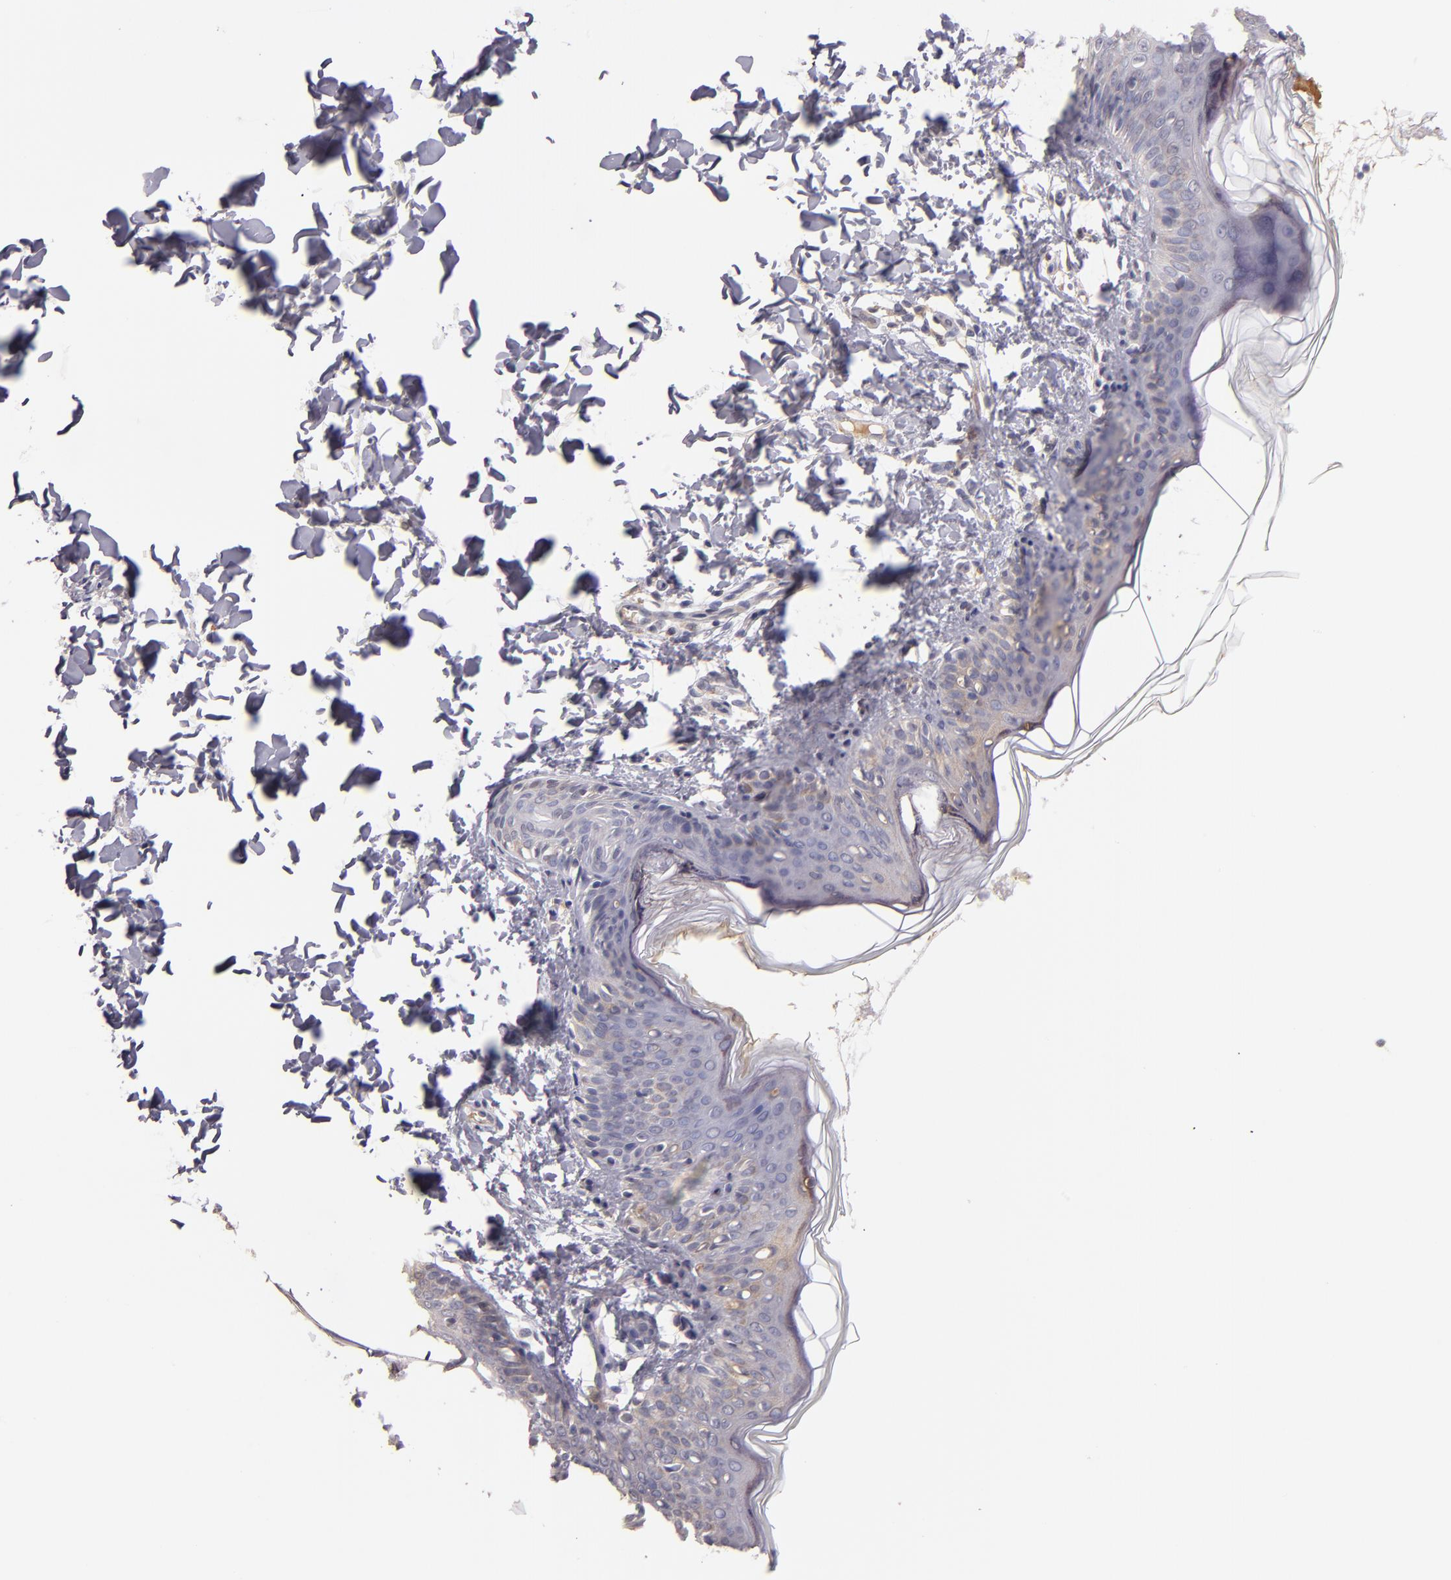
{"staining": {"intensity": "negative", "quantity": "none", "location": "none"}, "tissue": "skin", "cell_type": "Fibroblasts", "image_type": "normal", "snomed": [{"axis": "morphology", "description": "Normal tissue, NOS"}, {"axis": "topography", "description": "Skin"}], "caption": "This is a image of immunohistochemistry staining of benign skin, which shows no positivity in fibroblasts.", "gene": "SERPINC1", "patient": {"sex": "female", "age": 4}}